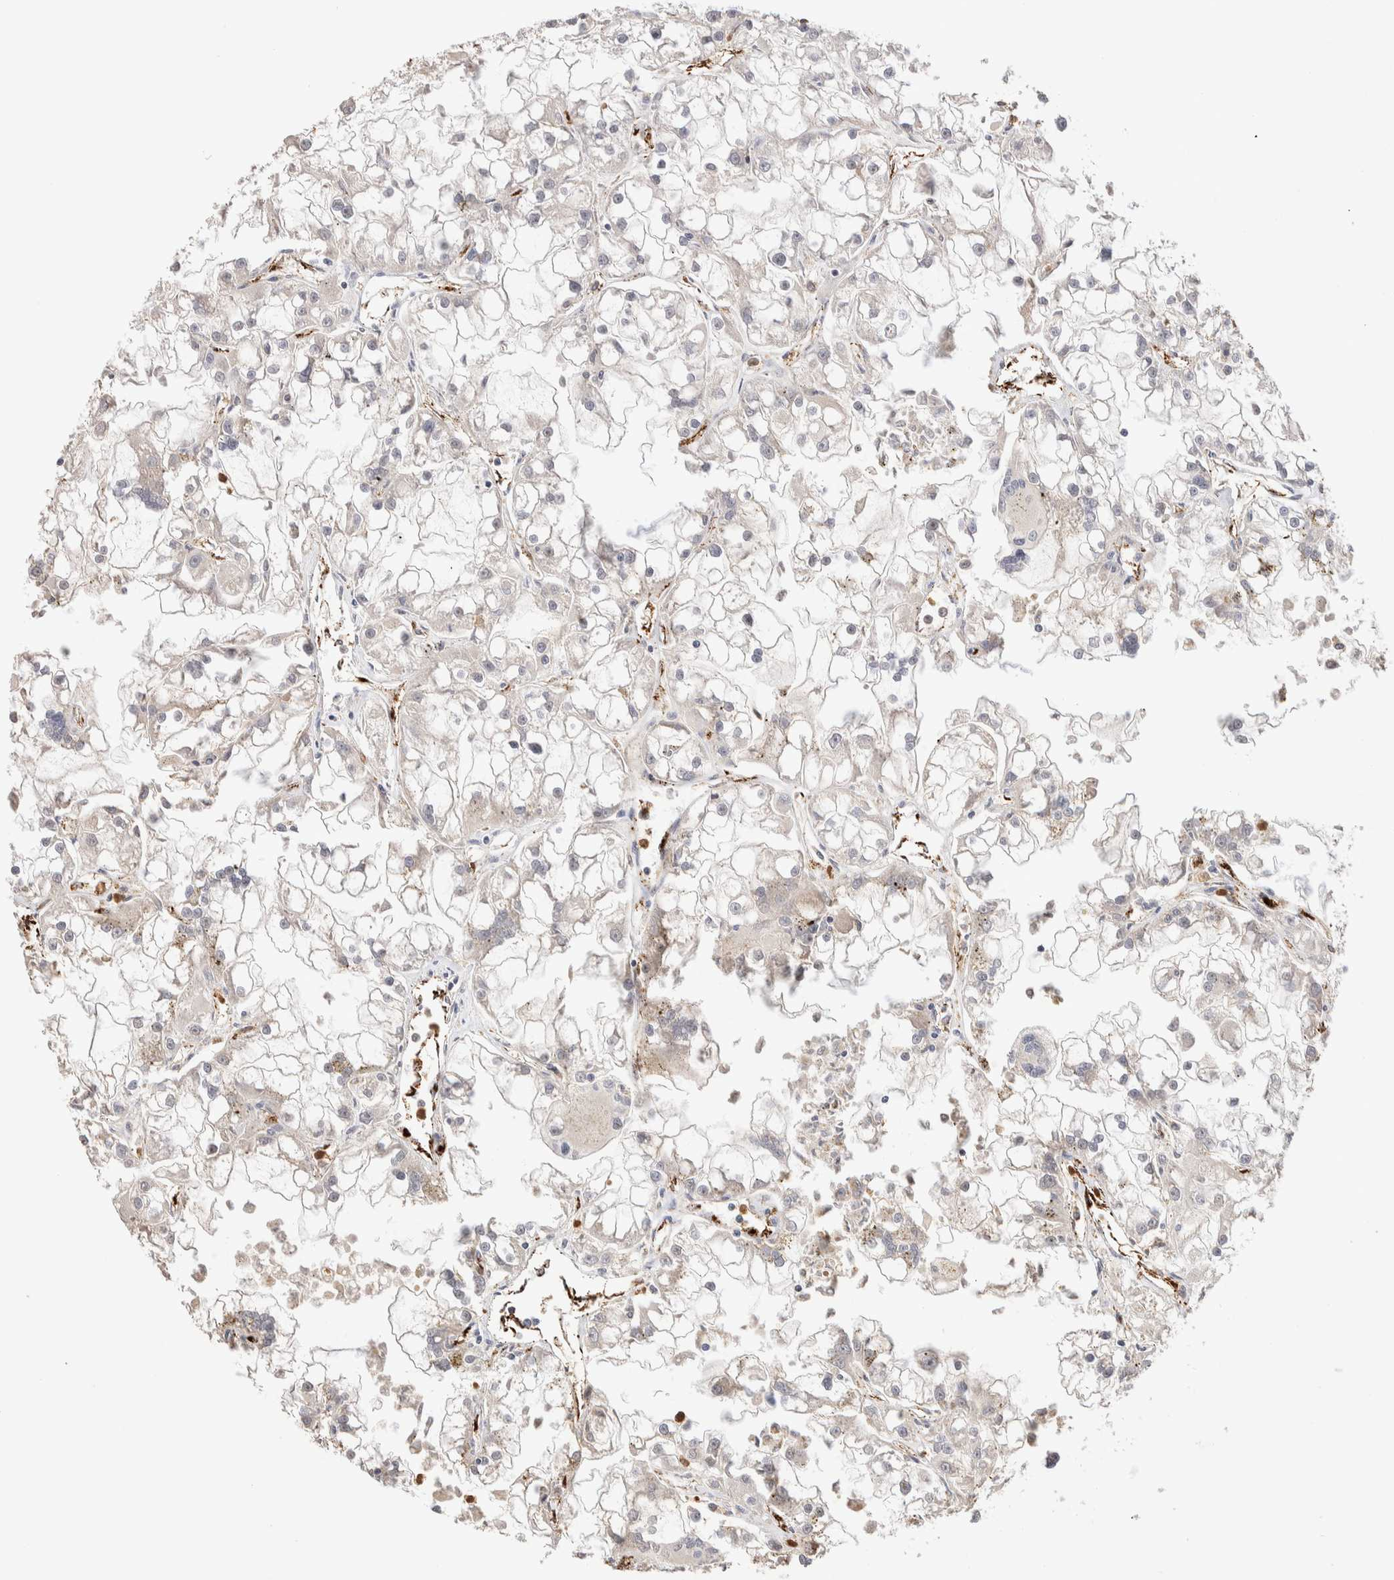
{"staining": {"intensity": "negative", "quantity": "none", "location": "none"}, "tissue": "renal cancer", "cell_type": "Tumor cells", "image_type": "cancer", "snomed": [{"axis": "morphology", "description": "Adenocarcinoma, NOS"}, {"axis": "topography", "description": "Kidney"}], "caption": "Renal cancer (adenocarcinoma) stained for a protein using immunohistochemistry exhibits no expression tumor cells.", "gene": "NSMAF", "patient": {"sex": "female", "age": 52}}